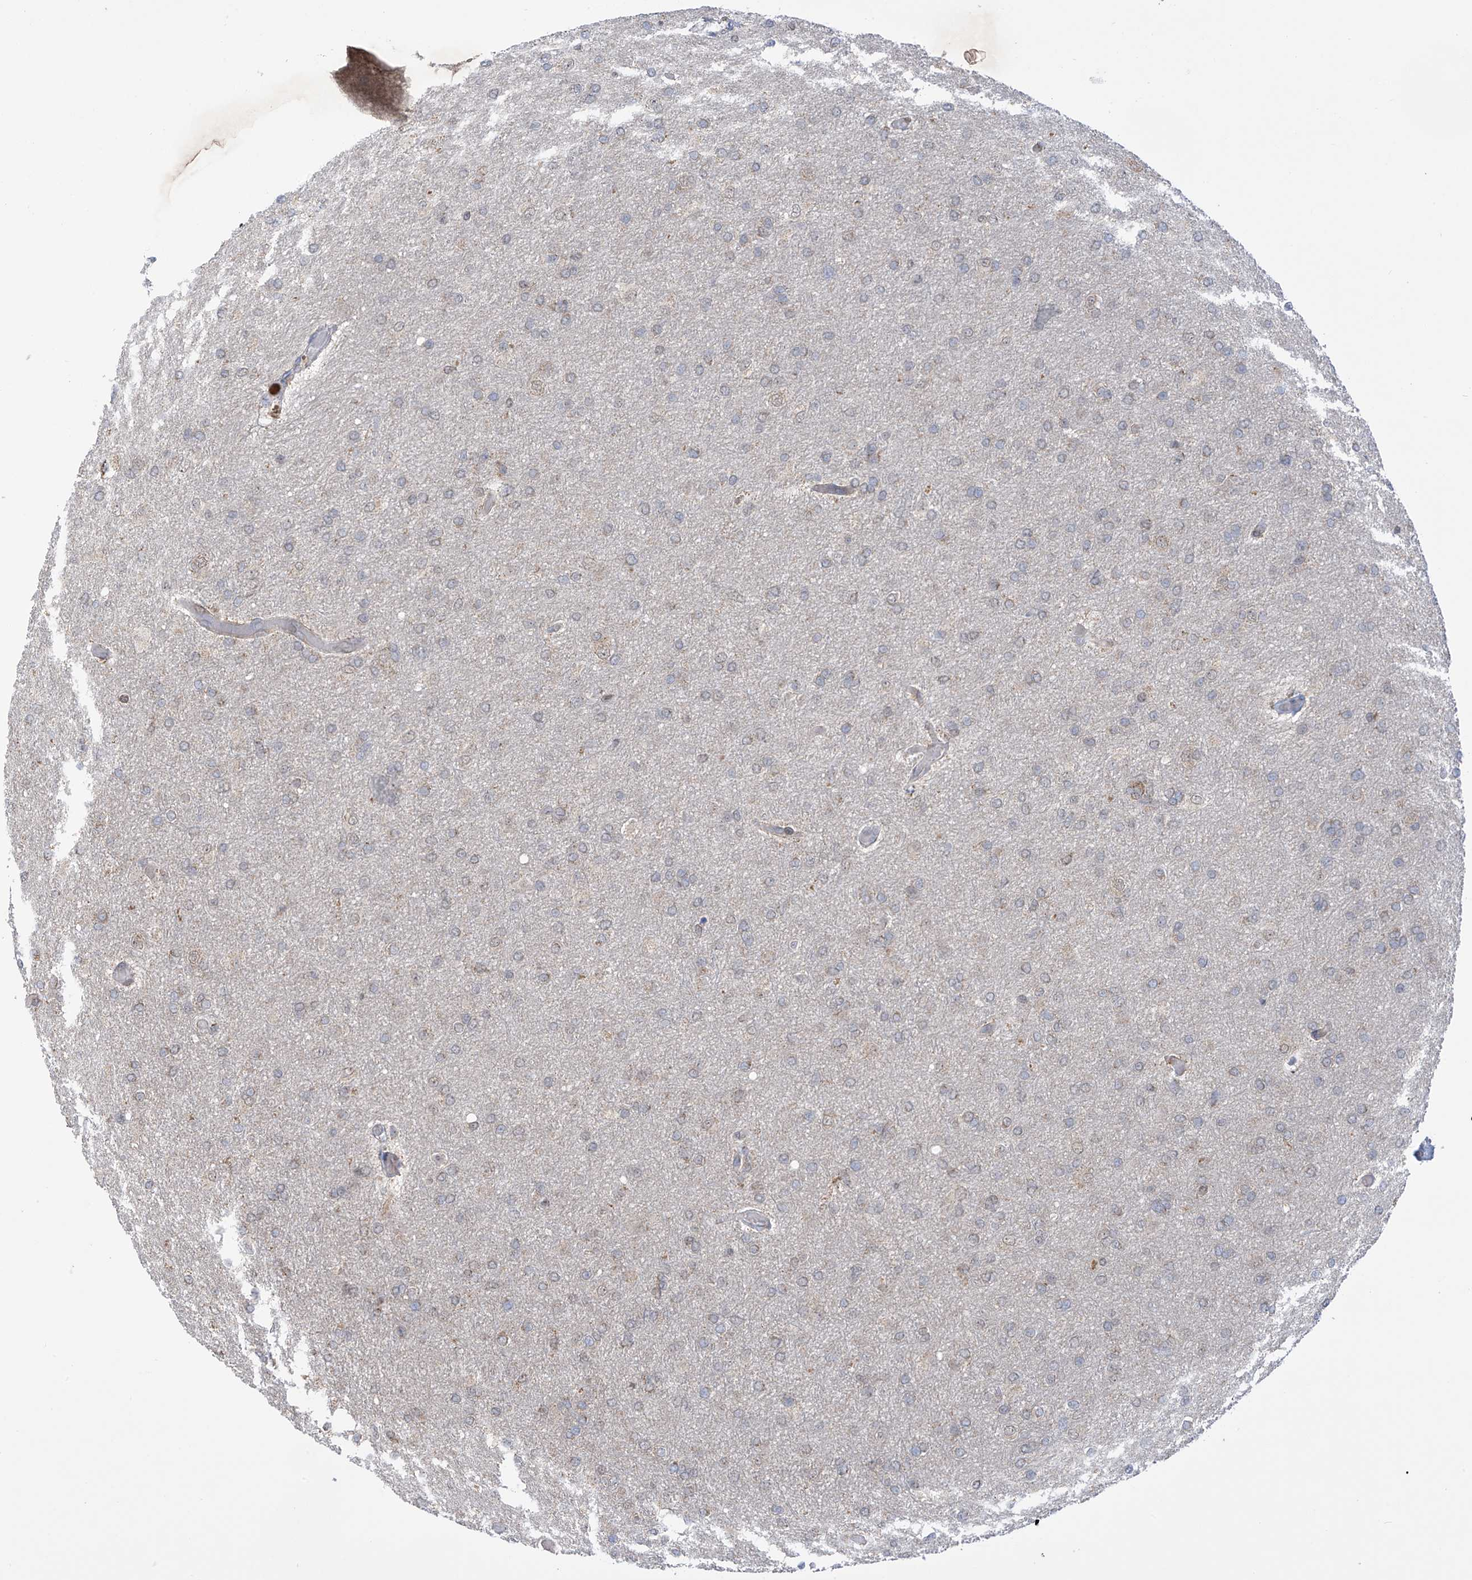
{"staining": {"intensity": "weak", "quantity": "<25%", "location": "cytoplasmic/membranous"}, "tissue": "glioma", "cell_type": "Tumor cells", "image_type": "cancer", "snomed": [{"axis": "morphology", "description": "Glioma, malignant, High grade"}, {"axis": "topography", "description": "Cerebral cortex"}], "caption": "Immunohistochemistry (IHC) of high-grade glioma (malignant) shows no expression in tumor cells.", "gene": "KIAA1522", "patient": {"sex": "female", "age": 36}}